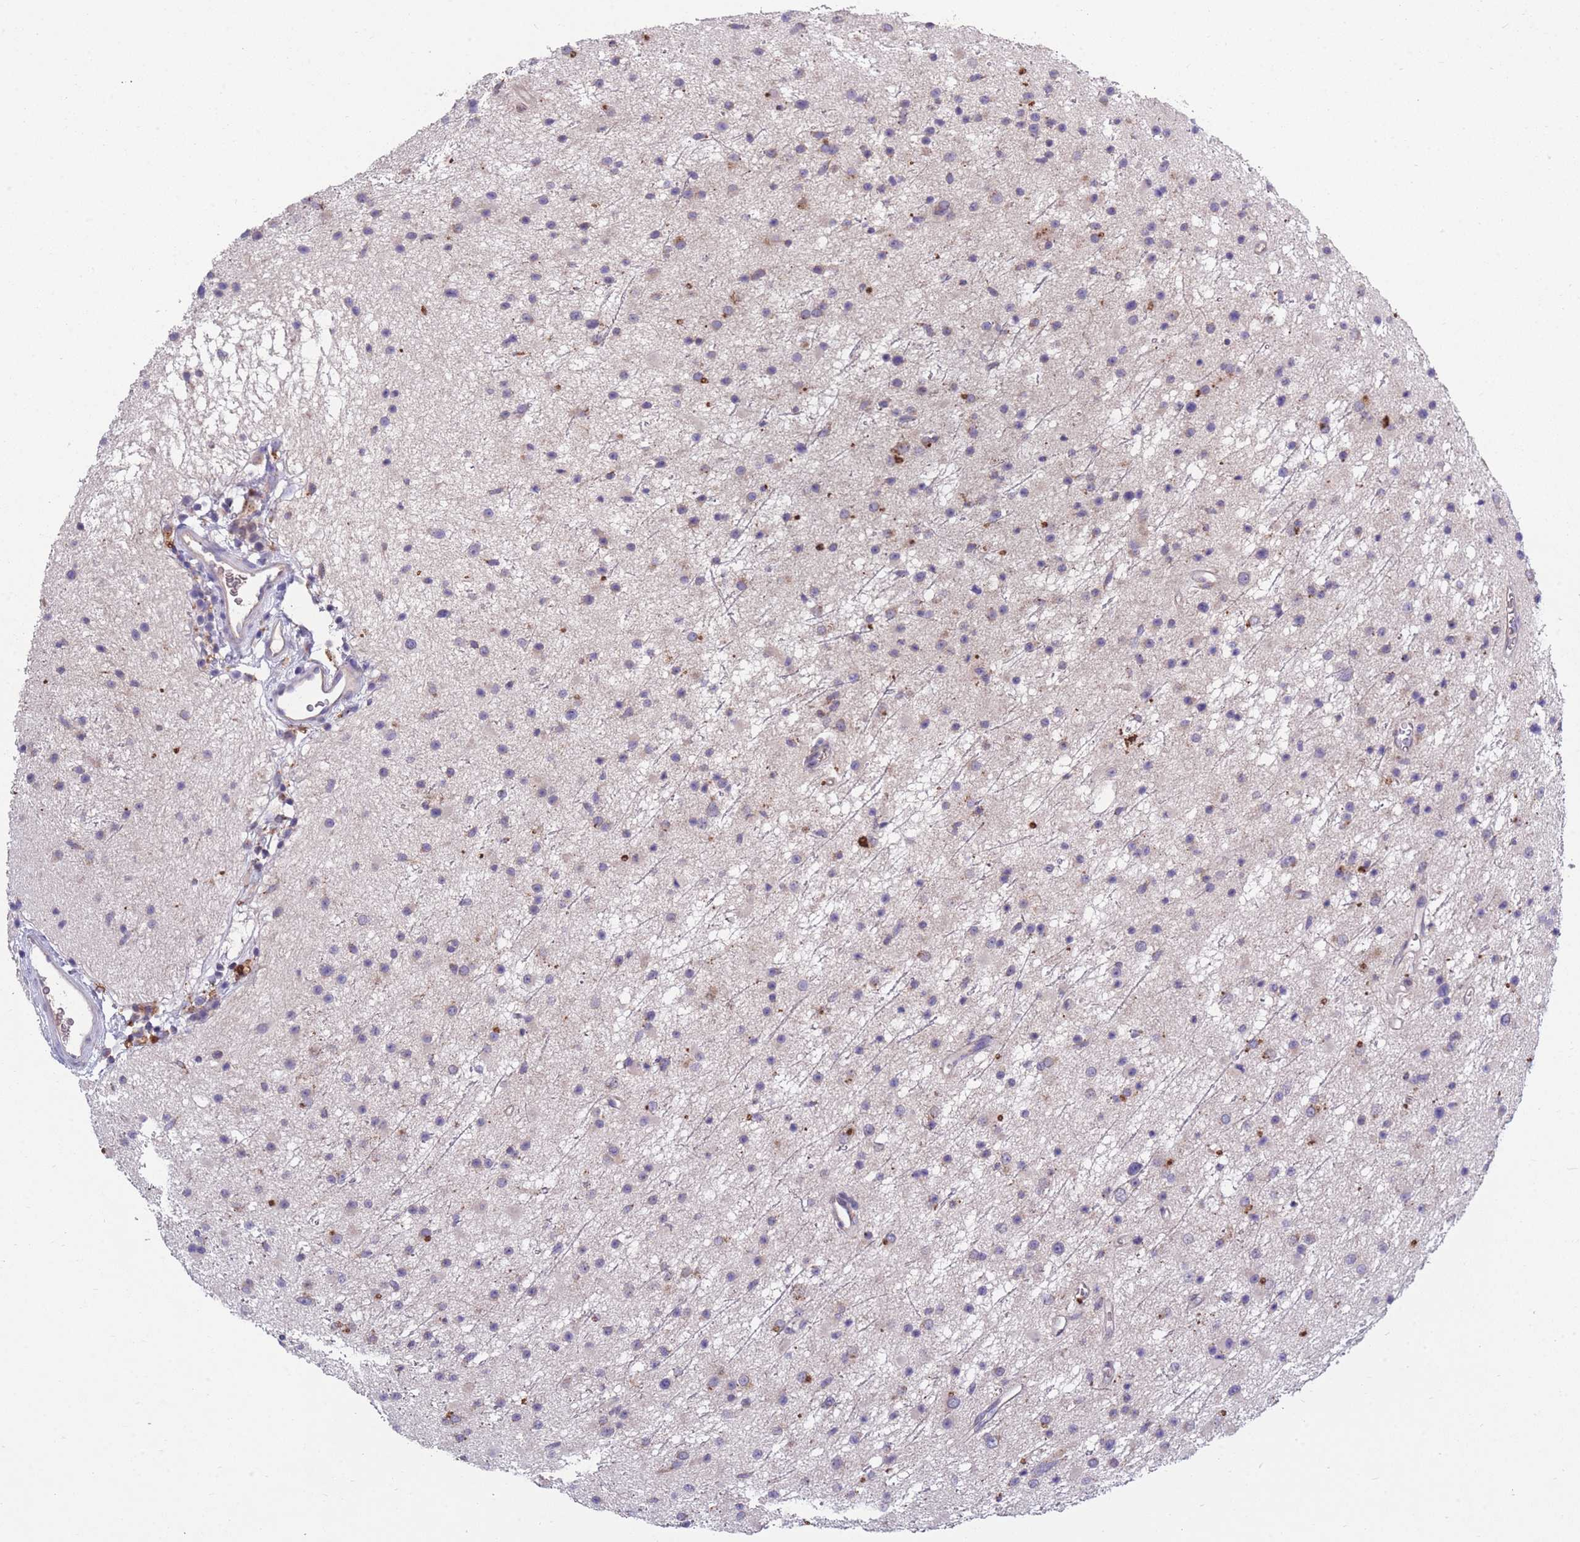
{"staining": {"intensity": "negative", "quantity": "none", "location": "none"}, "tissue": "glioma", "cell_type": "Tumor cells", "image_type": "cancer", "snomed": [{"axis": "morphology", "description": "Glioma, malignant, Low grade"}, {"axis": "topography", "description": "Cerebral cortex"}], "caption": "Immunohistochemistry of glioma exhibits no staining in tumor cells.", "gene": "STIM2", "patient": {"sex": "female", "age": 39}}